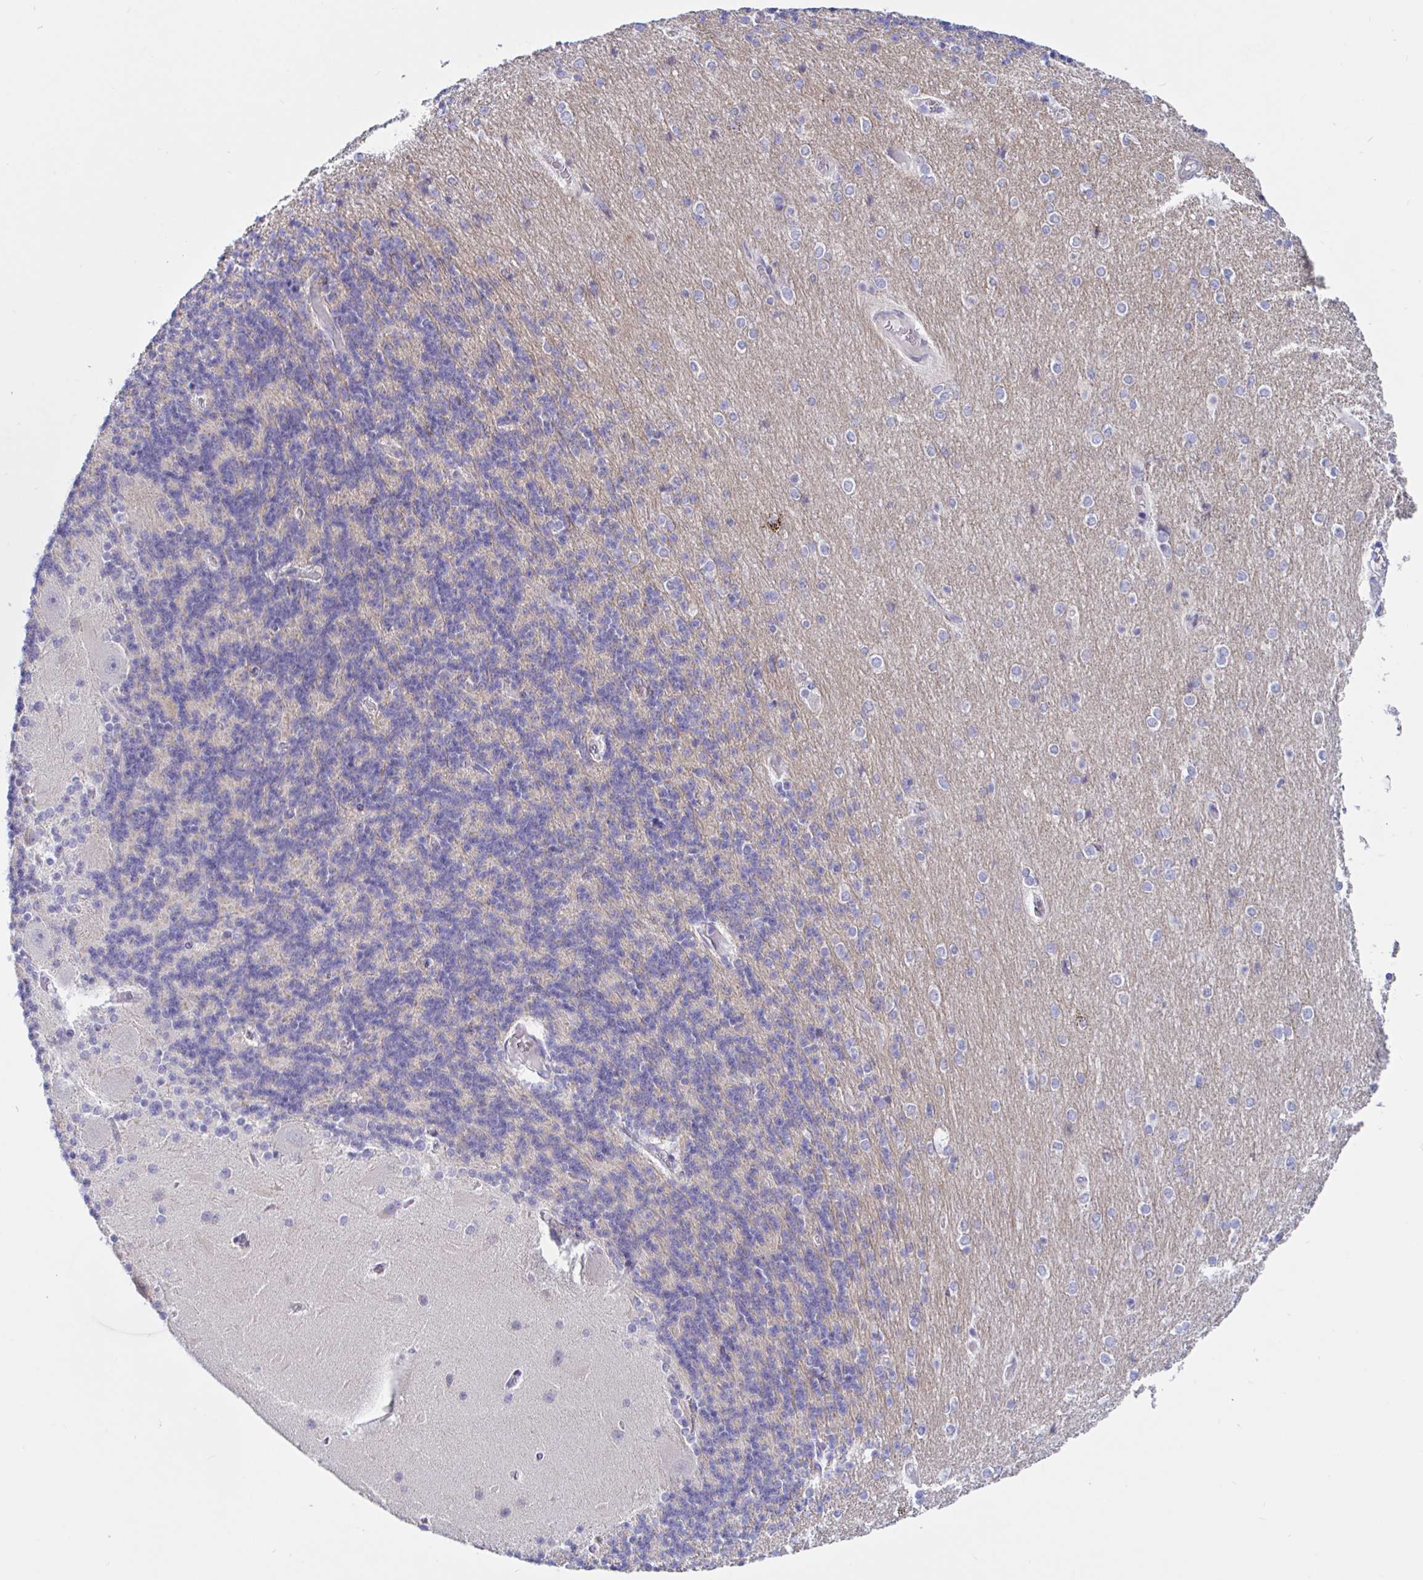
{"staining": {"intensity": "negative", "quantity": "none", "location": "none"}, "tissue": "cerebellum", "cell_type": "Cells in granular layer", "image_type": "normal", "snomed": [{"axis": "morphology", "description": "Normal tissue, NOS"}, {"axis": "topography", "description": "Cerebellum"}], "caption": "This is a histopathology image of immunohistochemistry staining of benign cerebellum, which shows no positivity in cells in granular layer. (DAB IHC, high magnification).", "gene": "ENSG00000271254", "patient": {"sex": "female", "age": 54}}